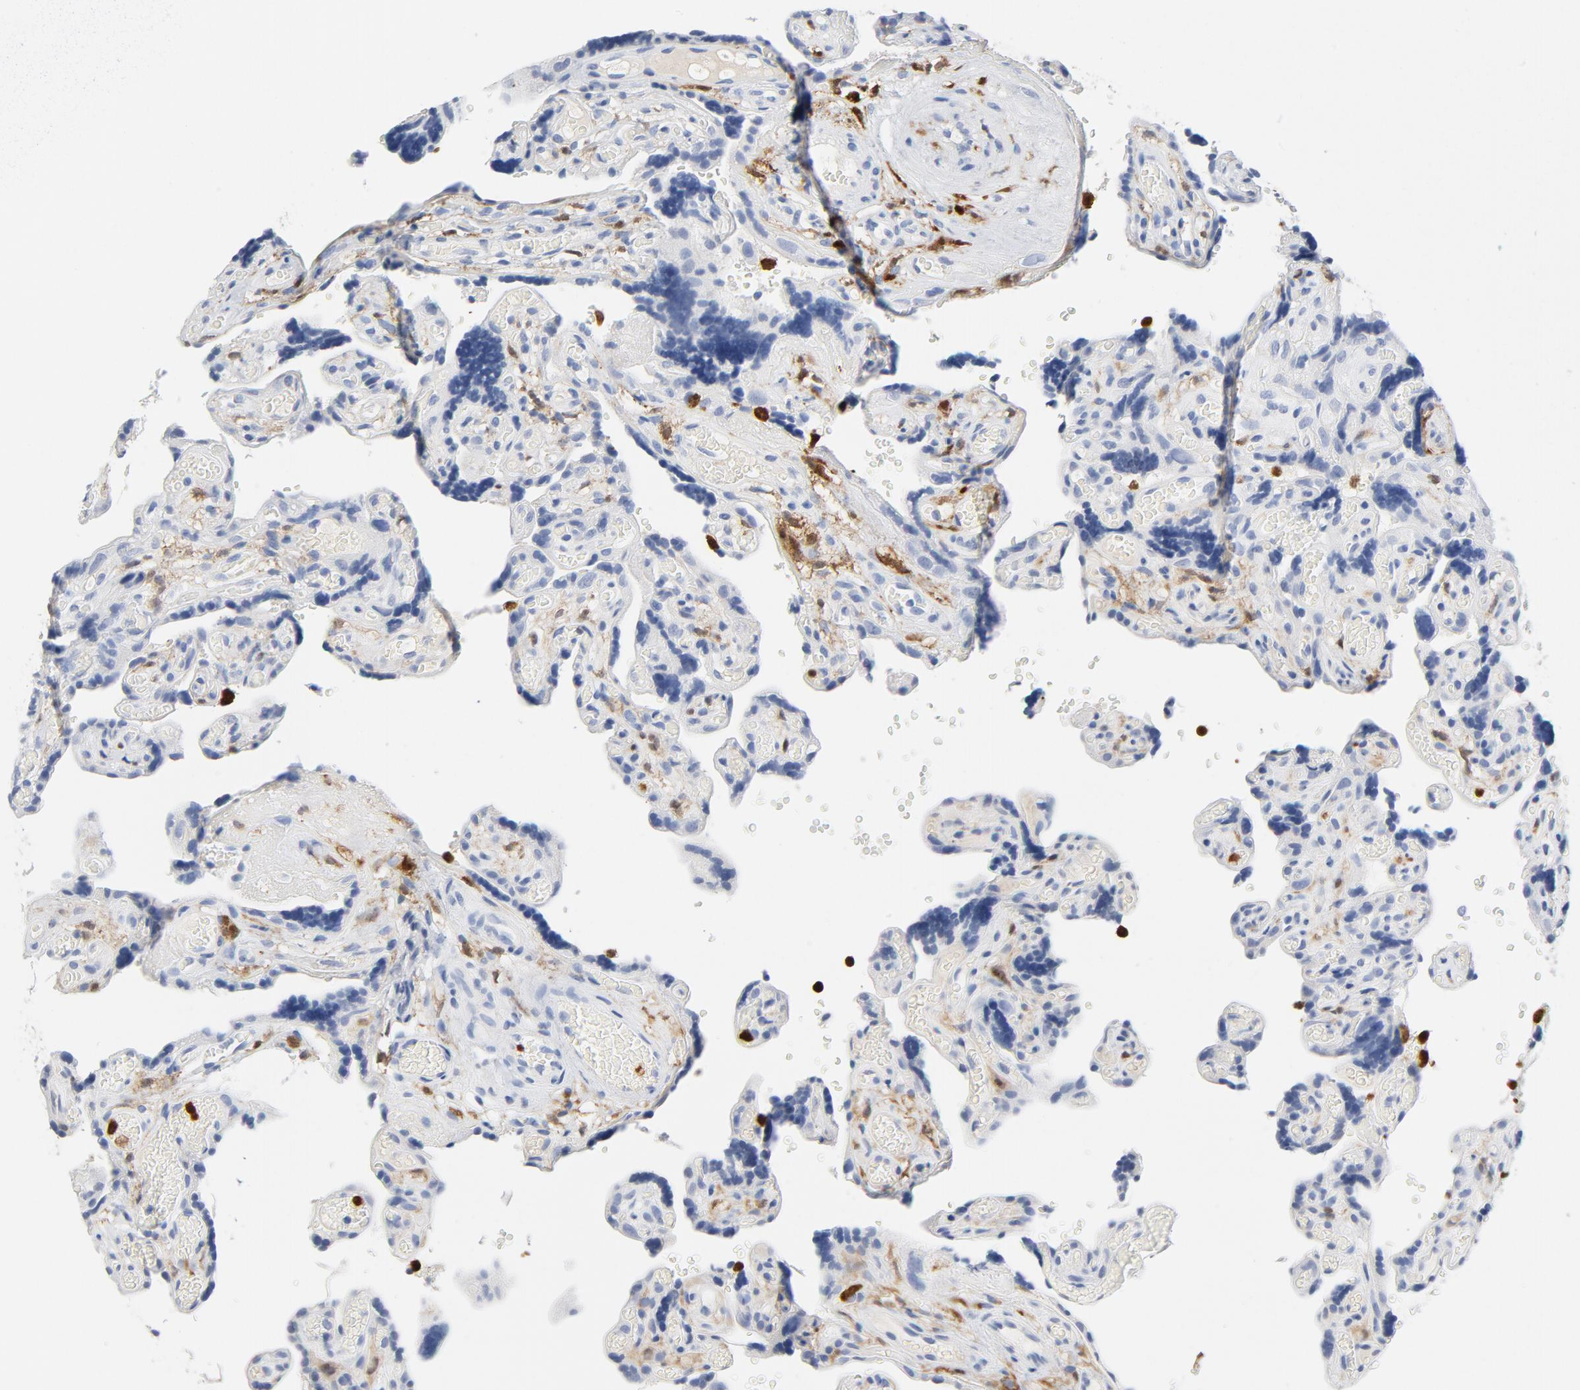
{"staining": {"intensity": "negative", "quantity": "none", "location": "none"}, "tissue": "placenta", "cell_type": "Decidual cells", "image_type": "normal", "snomed": [{"axis": "morphology", "description": "Normal tissue, NOS"}, {"axis": "topography", "description": "Placenta"}], "caption": "Immunohistochemistry (IHC) photomicrograph of normal human placenta stained for a protein (brown), which exhibits no staining in decidual cells.", "gene": "NCF1", "patient": {"sex": "female", "age": 30}}